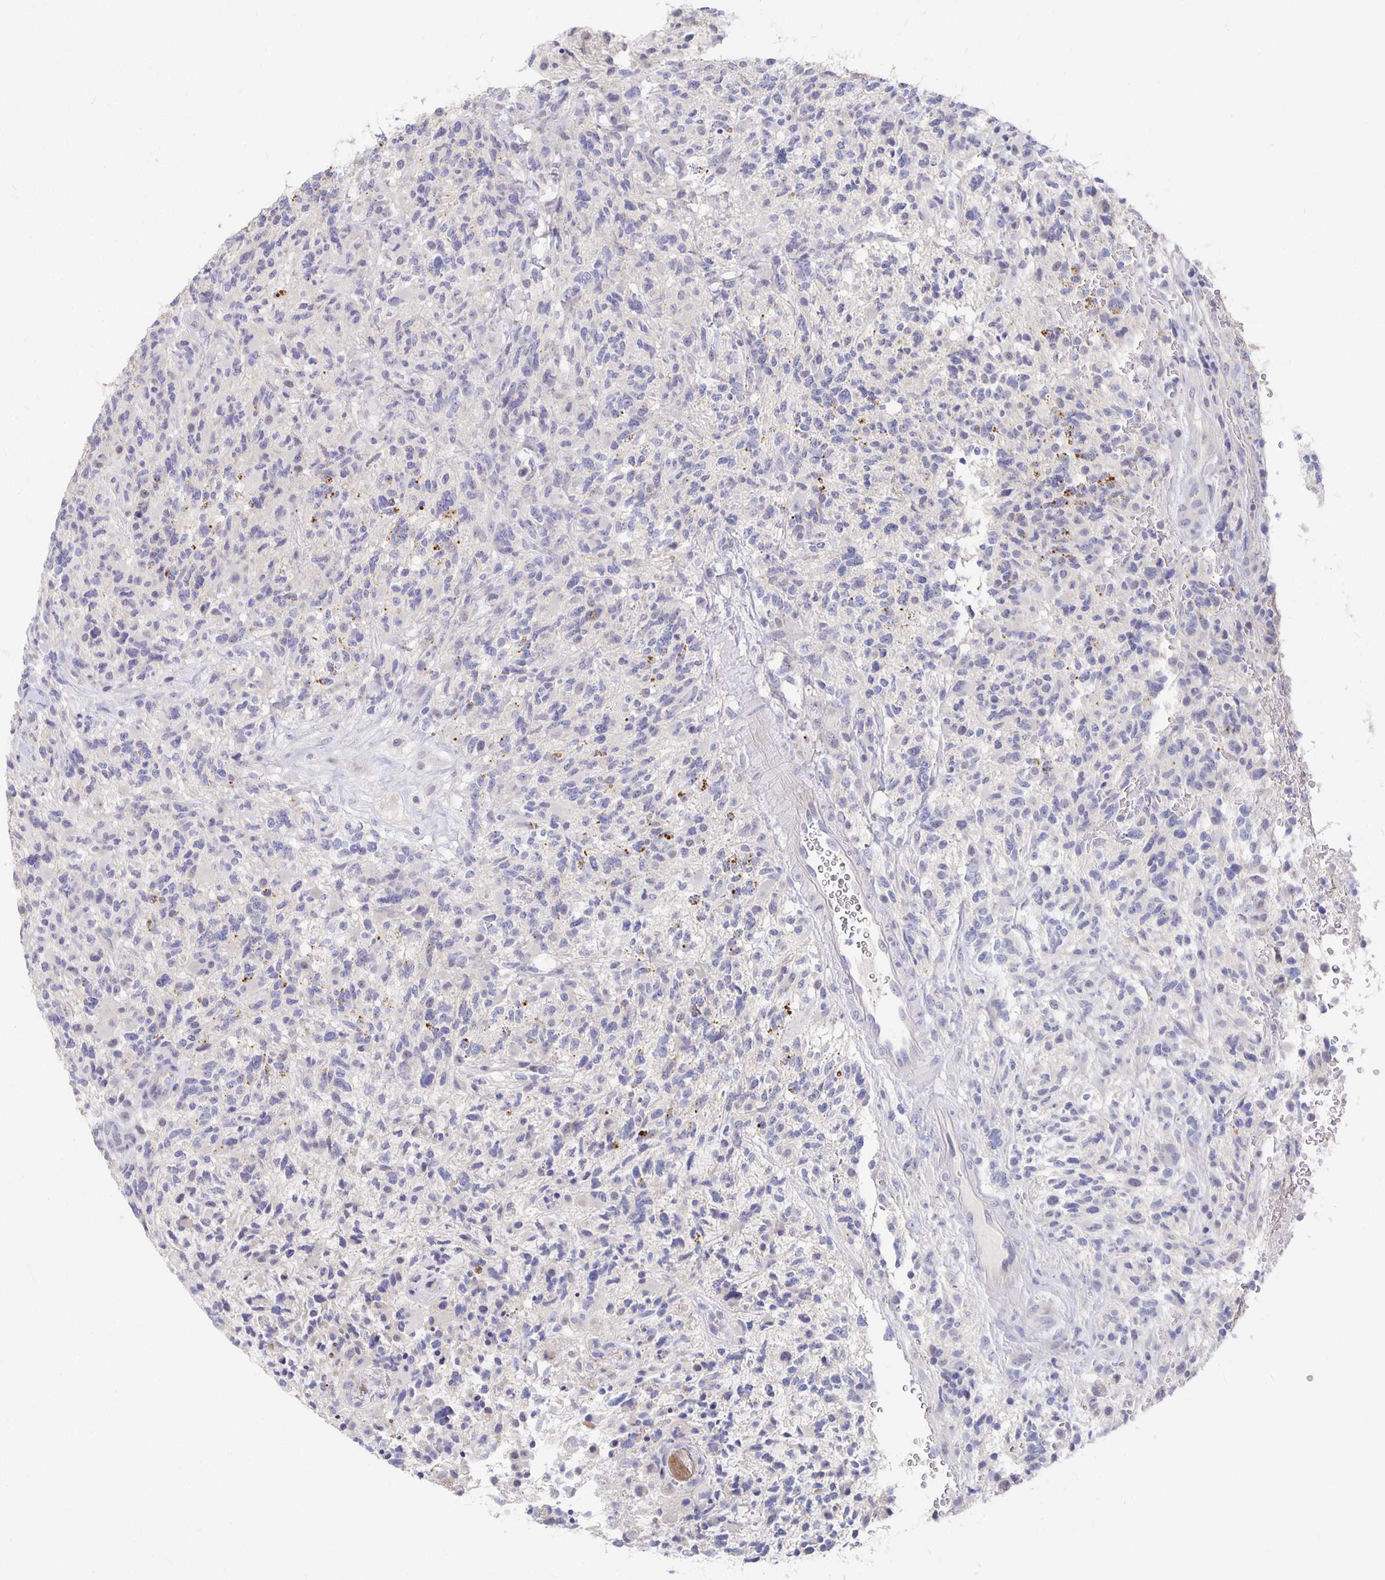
{"staining": {"intensity": "negative", "quantity": "none", "location": "none"}, "tissue": "glioma", "cell_type": "Tumor cells", "image_type": "cancer", "snomed": [{"axis": "morphology", "description": "Glioma, malignant, High grade"}, {"axis": "topography", "description": "Brain"}], "caption": "The micrograph demonstrates no significant expression in tumor cells of high-grade glioma (malignant). (DAB (3,3'-diaminobenzidine) IHC, high magnification).", "gene": "FKRP", "patient": {"sex": "female", "age": 71}}